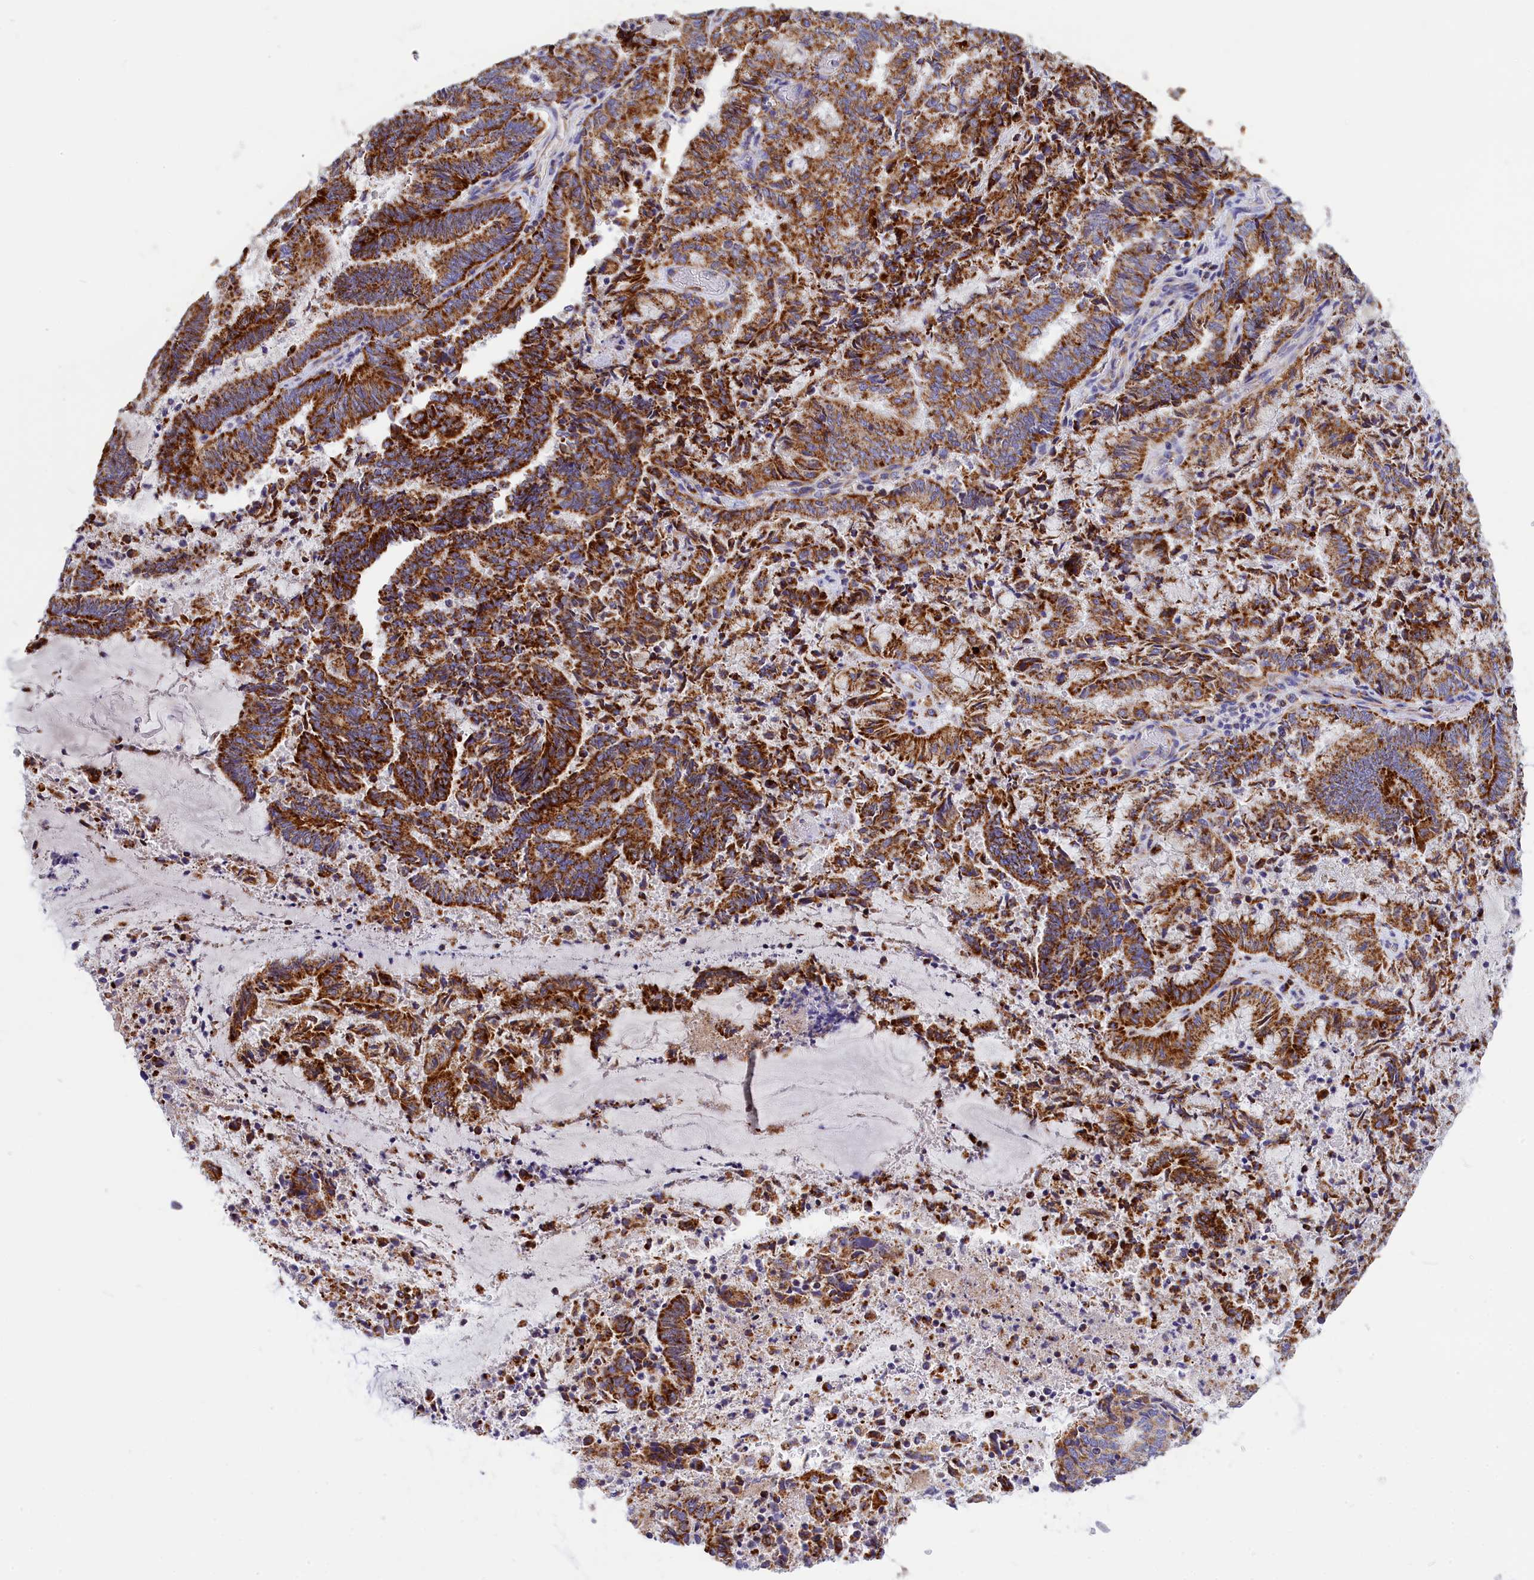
{"staining": {"intensity": "strong", "quantity": ">75%", "location": "cytoplasmic/membranous"}, "tissue": "endometrial cancer", "cell_type": "Tumor cells", "image_type": "cancer", "snomed": [{"axis": "morphology", "description": "Adenocarcinoma, NOS"}, {"axis": "topography", "description": "Endometrium"}], "caption": "Immunohistochemical staining of endometrial cancer shows high levels of strong cytoplasmic/membranous expression in about >75% of tumor cells.", "gene": "VDAC2", "patient": {"sex": "female", "age": 80}}